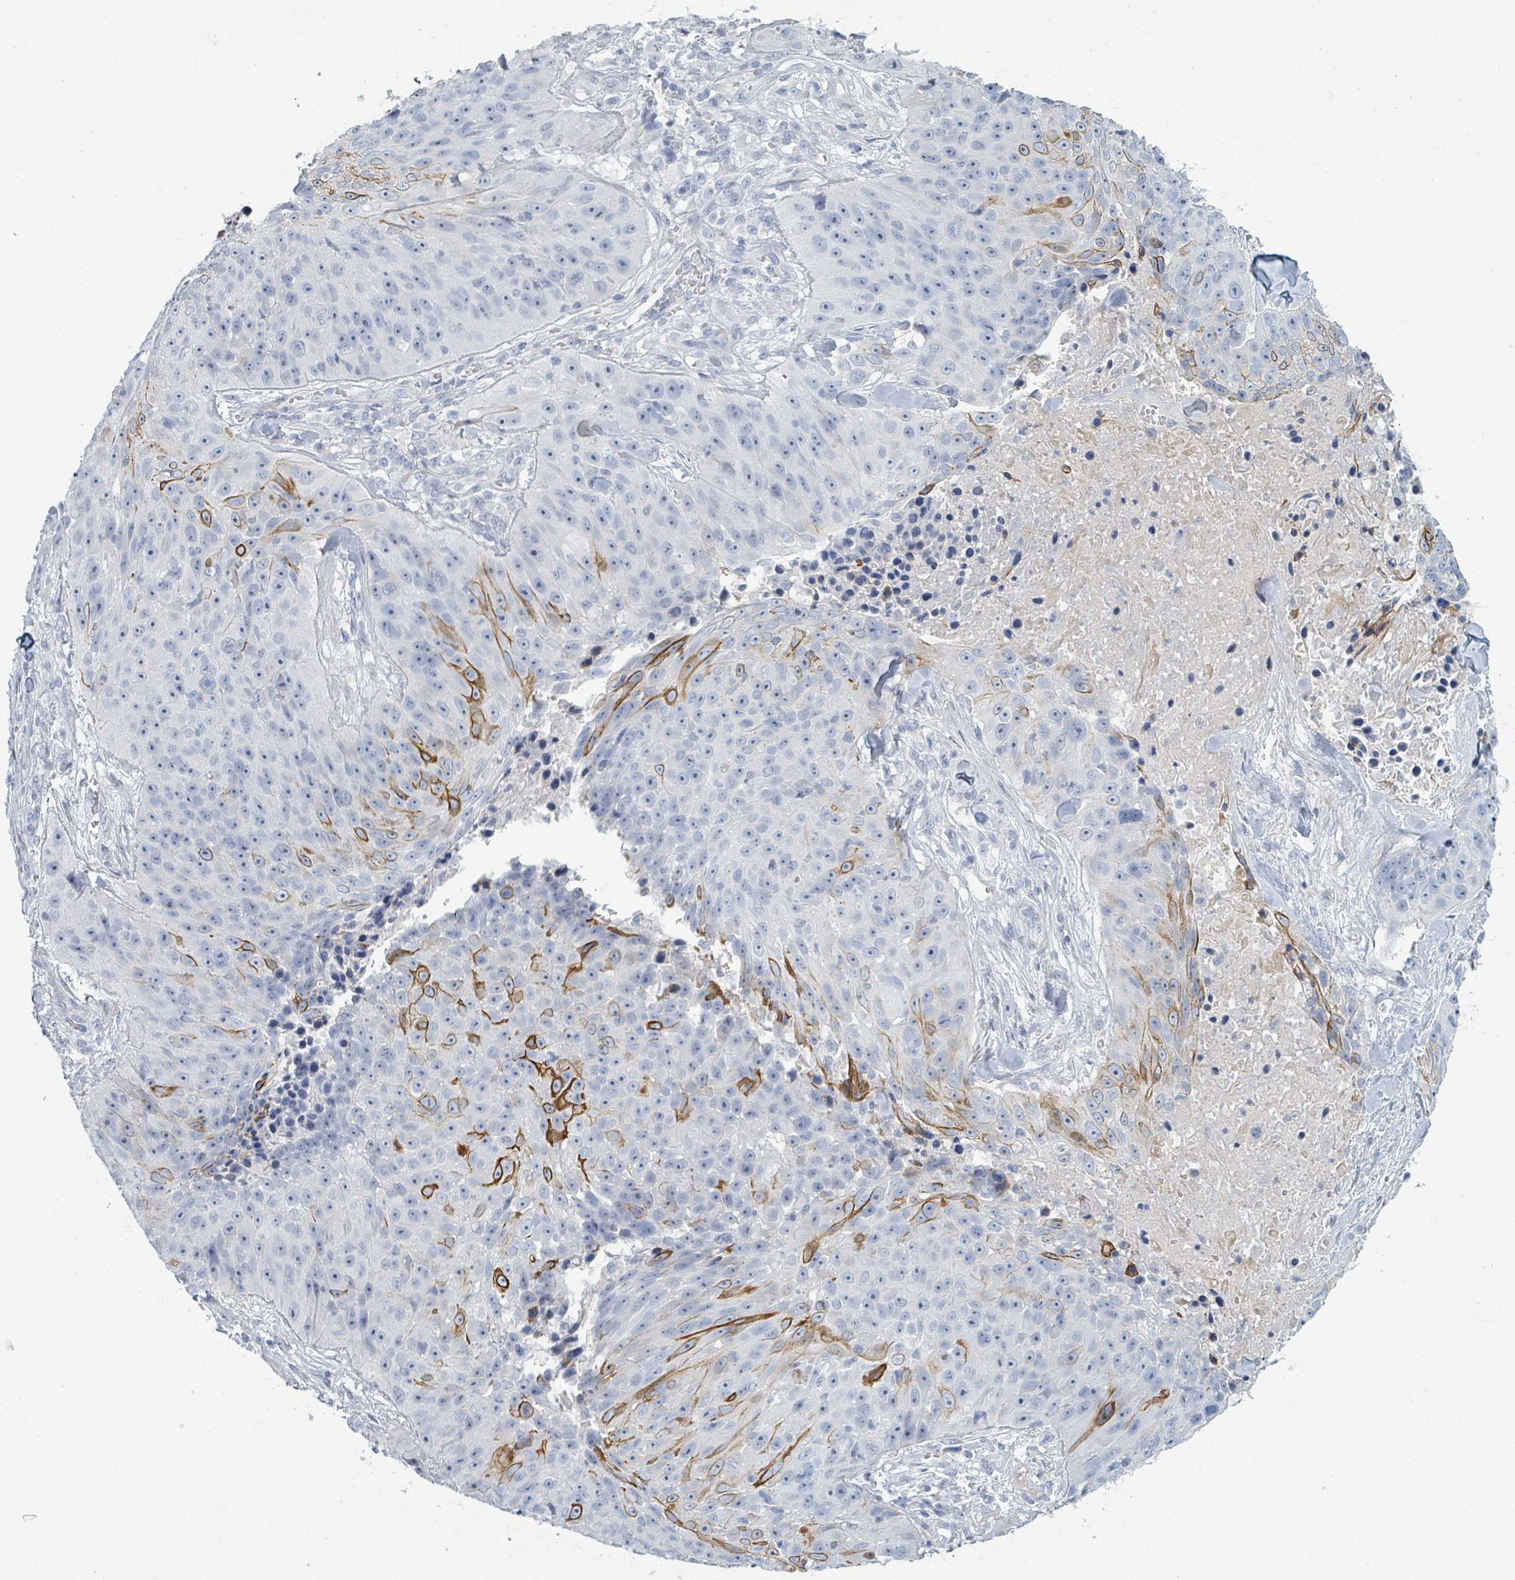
{"staining": {"intensity": "strong", "quantity": "<25%", "location": "cytoplasmic/membranous"}, "tissue": "skin cancer", "cell_type": "Tumor cells", "image_type": "cancer", "snomed": [{"axis": "morphology", "description": "Squamous cell carcinoma, NOS"}, {"axis": "topography", "description": "Skin"}], "caption": "An immunohistochemistry photomicrograph of neoplastic tissue is shown. Protein staining in brown labels strong cytoplasmic/membranous positivity in squamous cell carcinoma (skin) within tumor cells.", "gene": "RAB33B", "patient": {"sex": "female", "age": 87}}